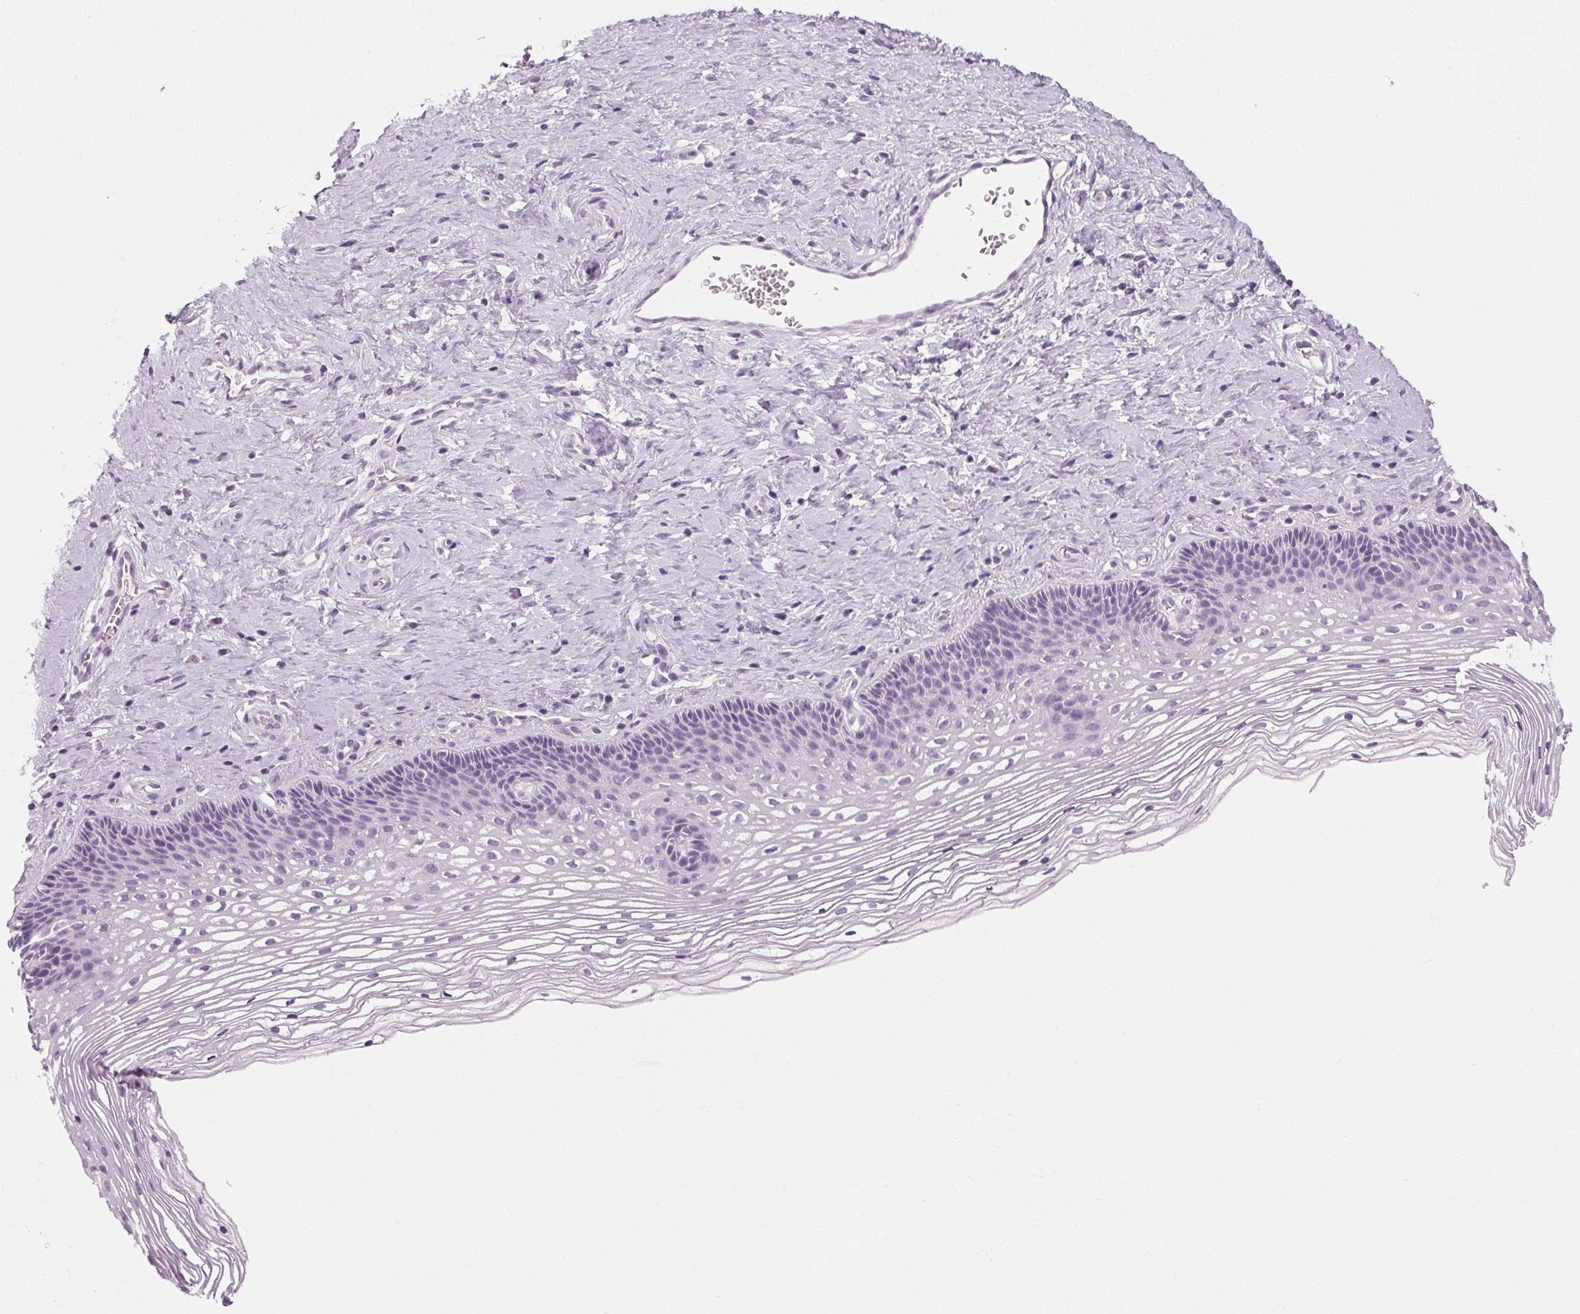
{"staining": {"intensity": "negative", "quantity": "none", "location": "none"}, "tissue": "cervix", "cell_type": "Glandular cells", "image_type": "normal", "snomed": [{"axis": "morphology", "description": "Normal tissue, NOS"}, {"axis": "topography", "description": "Cervix"}], "caption": "Immunohistochemical staining of benign cervix reveals no significant positivity in glandular cells.", "gene": "POMC", "patient": {"sex": "female", "age": 34}}